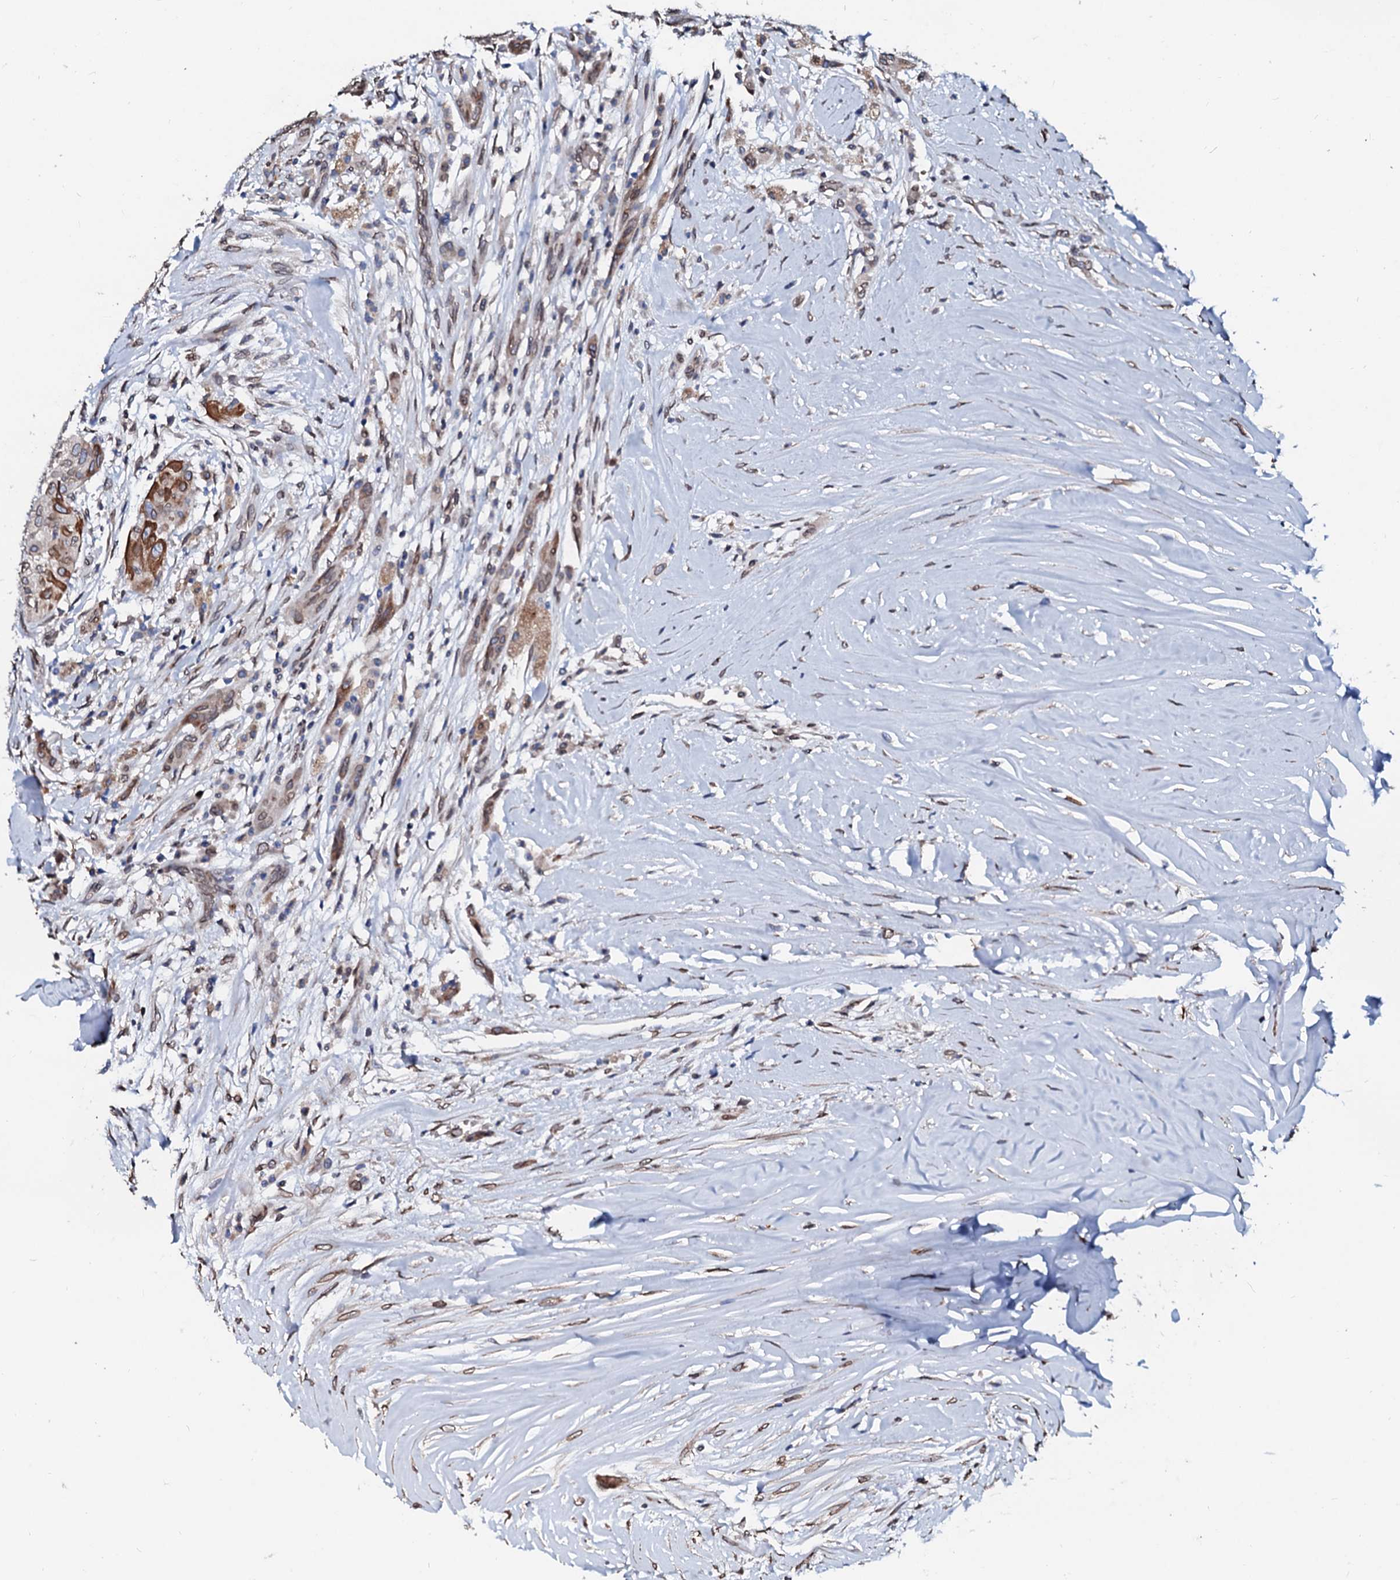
{"staining": {"intensity": "moderate", "quantity": "<25%", "location": "cytoplasmic/membranous"}, "tissue": "thyroid cancer", "cell_type": "Tumor cells", "image_type": "cancer", "snomed": [{"axis": "morphology", "description": "Papillary adenocarcinoma, NOS"}, {"axis": "topography", "description": "Thyroid gland"}], "caption": "Protein staining of papillary adenocarcinoma (thyroid) tissue exhibits moderate cytoplasmic/membranous staining in approximately <25% of tumor cells.", "gene": "NRP2", "patient": {"sex": "female", "age": 59}}